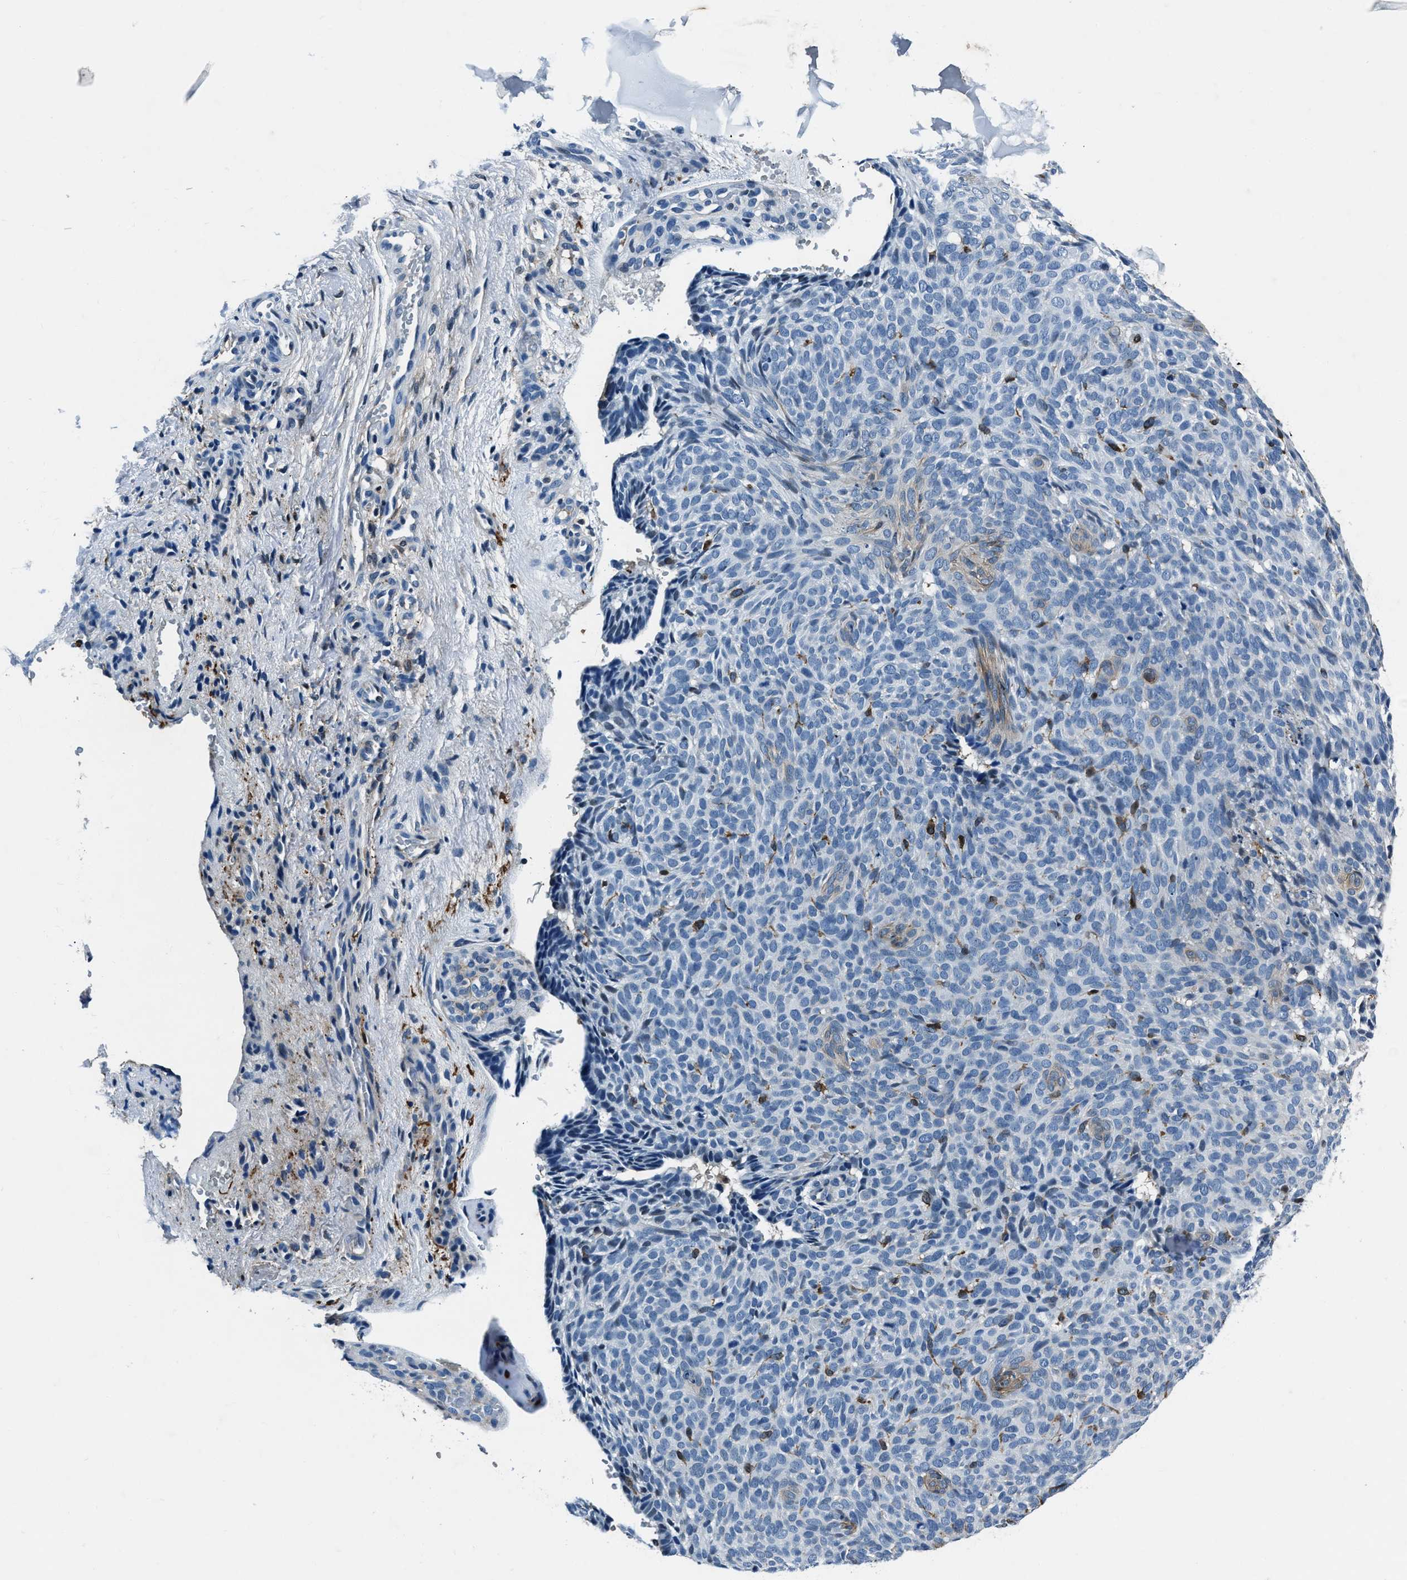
{"staining": {"intensity": "negative", "quantity": "none", "location": "none"}, "tissue": "skin cancer", "cell_type": "Tumor cells", "image_type": "cancer", "snomed": [{"axis": "morphology", "description": "Basal cell carcinoma"}, {"axis": "topography", "description": "Skin"}], "caption": "IHC image of skin cancer stained for a protein (brown), which demonstrates no staining in tumor cells.", "gene": "PTPDC1", "patient": {"sex": "male", "age": 61}}